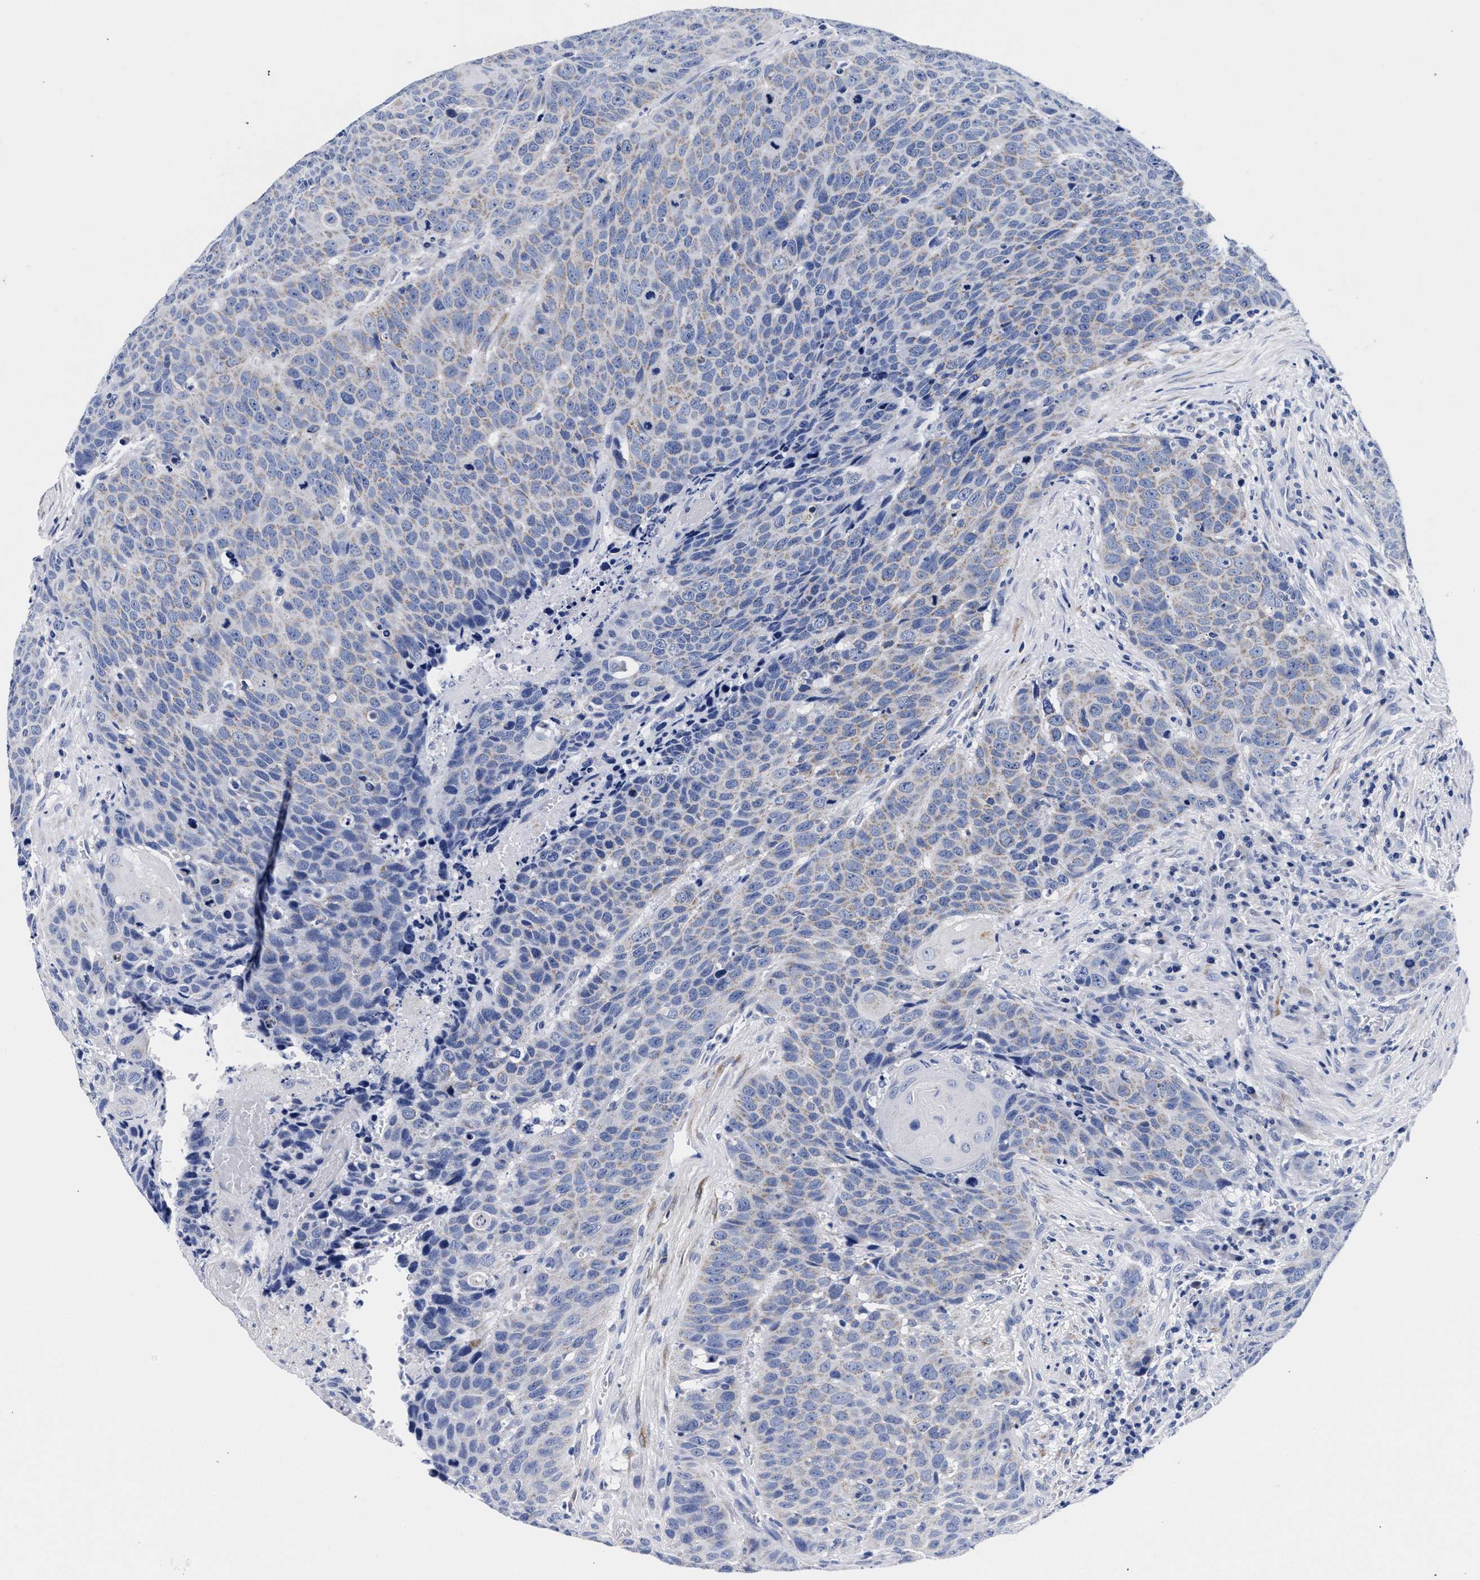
{"staining": {"intensity": "weak", "quantity": ">75%", "location": "cytoplasmic/membranous"}, "tissue": "head and neck cancer", "cell_type": "Tumor cells", "image_type": "cancer", "snomed": [{"axis": "morphology", "description": "Squamous cell carcinoma, NOS"}, {"axis": "topography", "description": "Head-Neck"}], "caption": "The photomicrograph demonstrates staining of head and neck cancer (squamous cell carcinoma), revealing weak cytoplasmic/membranous protein expression (brown color) within tumor cells. (brown staining indicates protein expression, while blue staining denotes nuclei).", "gene": "RAB3B", "patient": {"sex": "male", "age": 66}}